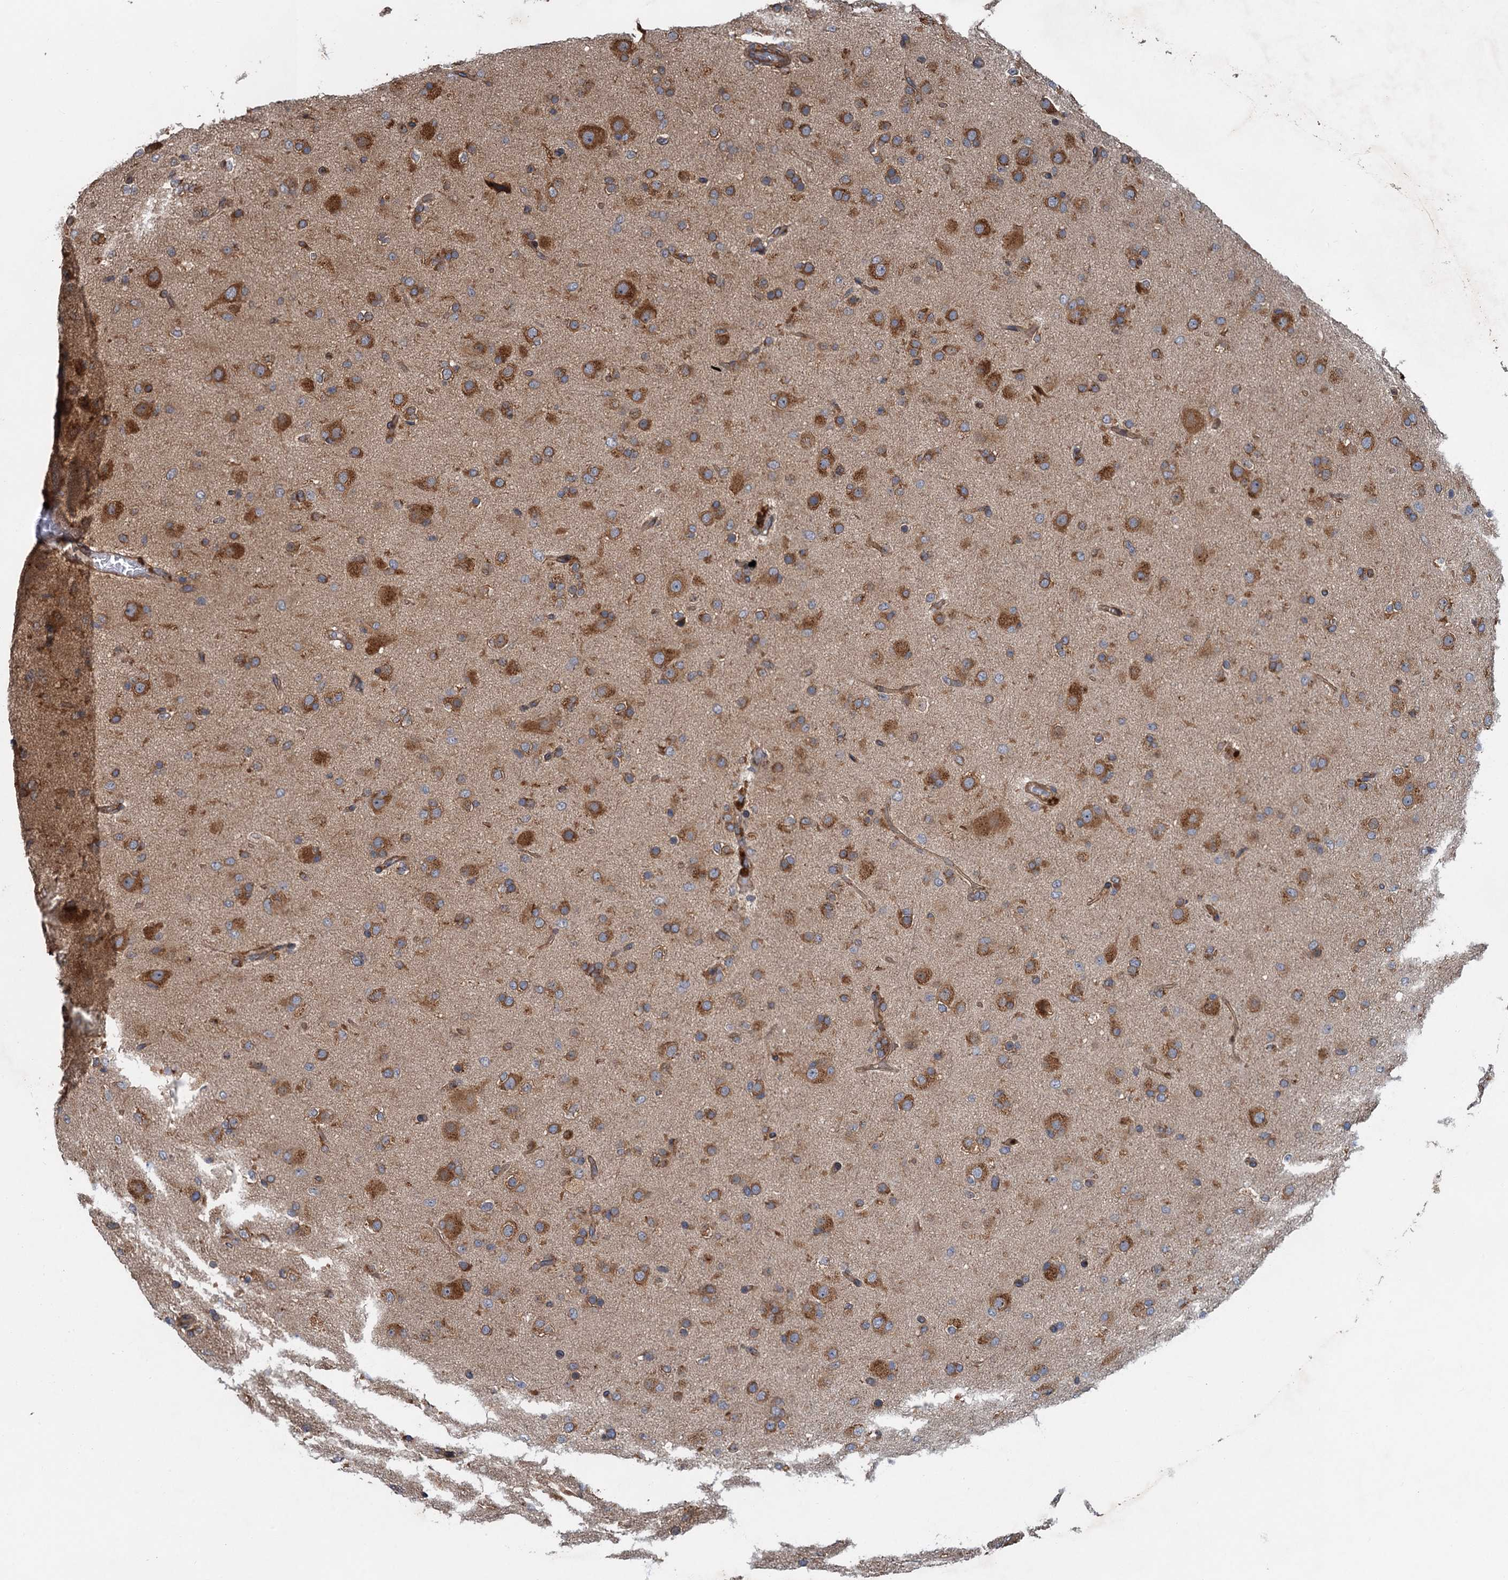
{"staining": {"intensity": "moderate", "quantity": ">75%", "location": "cytoplasmic/membranous"}, "tissue": "glioma", "cell_type": "Tumor cells", "image_type": "cancer", "snomed": [{"axis": "morphology", "description": "Glioma, malignant, Low grade"}, {"axis": "topography", "description": "Brain"}], "caption": "Moderate cytoplasmic/membranous protein positivity is present in approximately >75% of tumor cells in glioma. (Brightfield microscopy of DAB IHC at high magnification).", "gene": "COG3", "patient": {"sex": "male", "age": 65}}